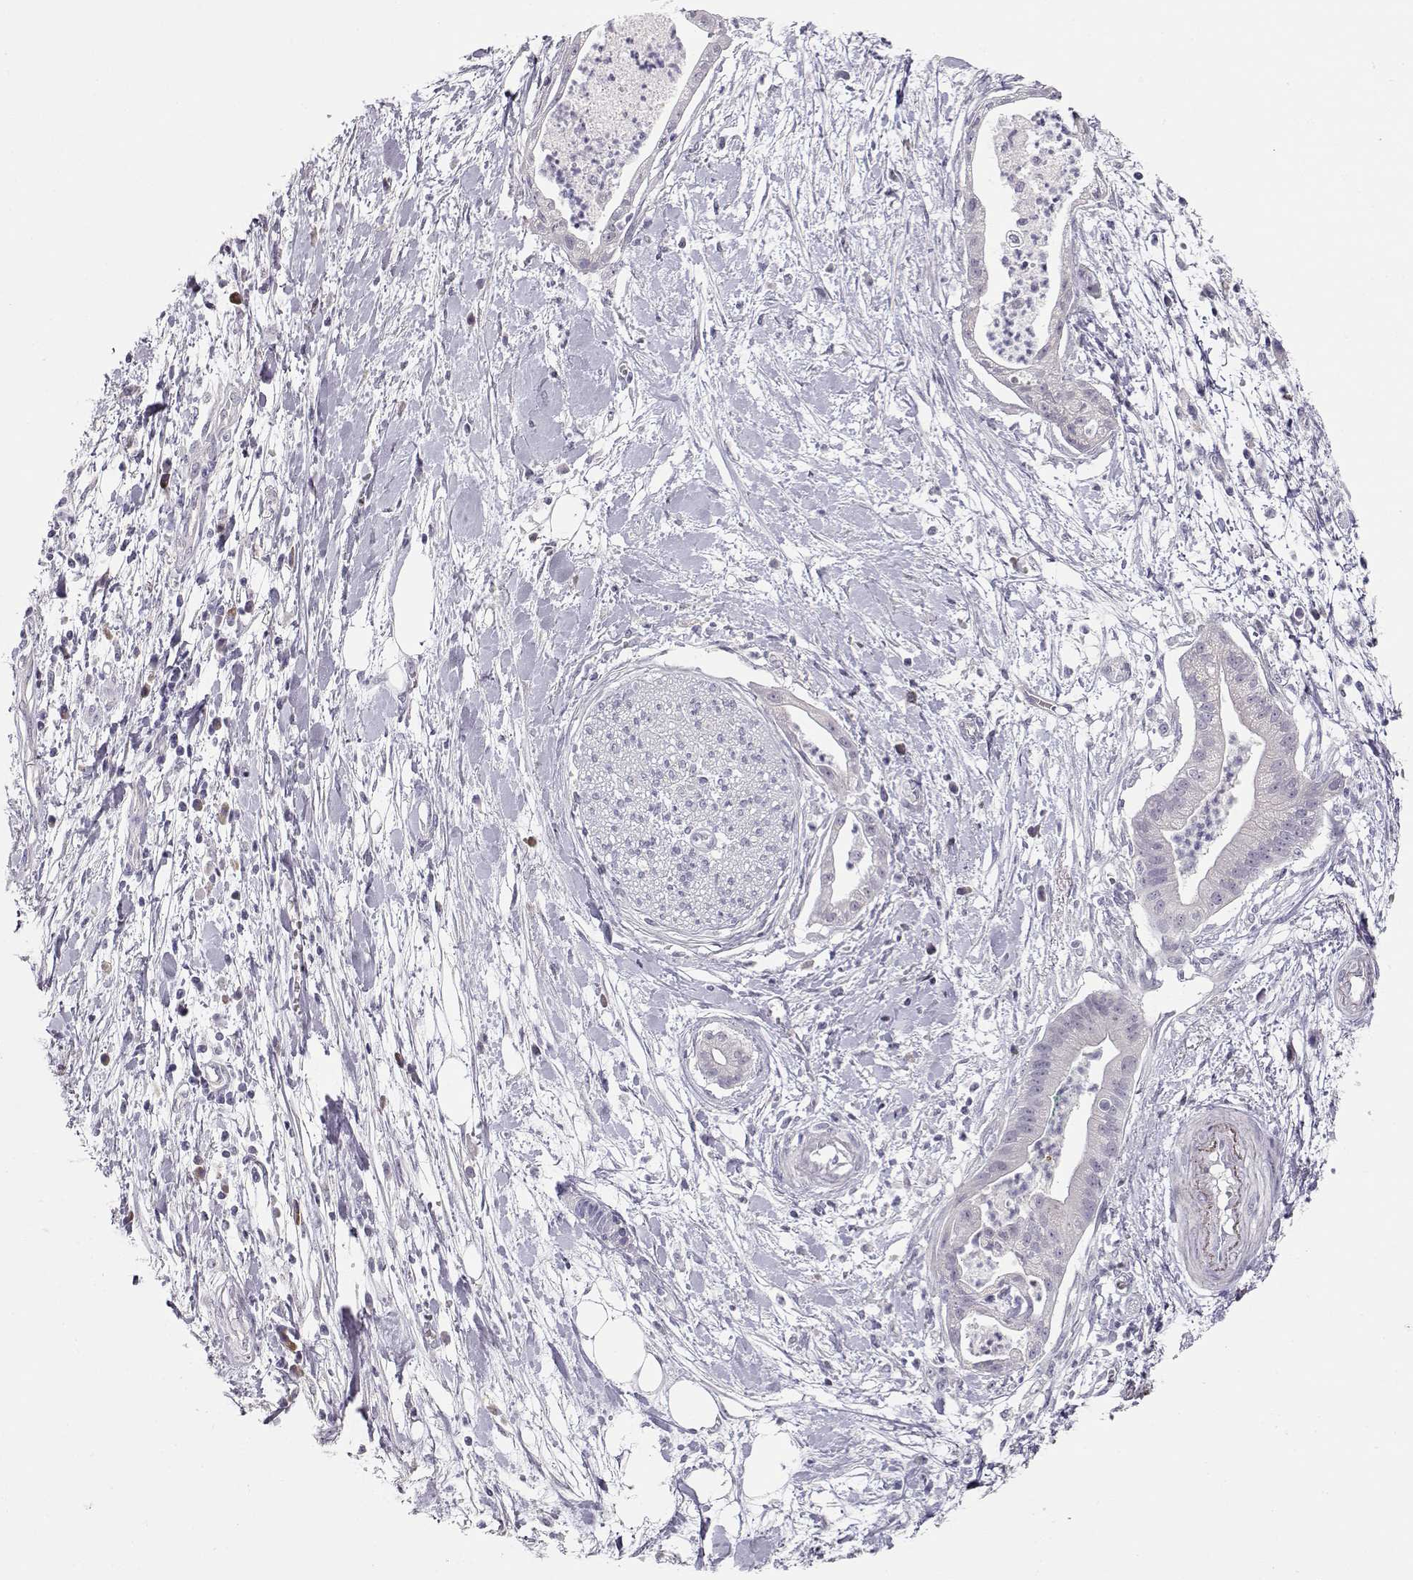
{"staining": {"intensity": "negative", "quantity": "none", "location": "none"}, "tissue": "pancreatic cancer", "cell_type": "Tumor cells", "image_type": "cancer", "snomed": [{"axis": "morphology", "description": "Normal tissue, NOS"}, {"axis": "morphology", "description": "Adenocarcinoma, NOS"}, {"axis": "topography", "description": "Lymph node"}, {"axis": "topography", "description": "Pancreas"}], "caption": "Tumor cells are negative for protein expression in human adenocarcinoma (pancreatic). (DAB (3,3'-diaminobenzidine) immunohistochemistry visualized using brightfield microscopy, high magnification).", "gene": "TTC26", "patient": {"sex": "female", "age": 58}}